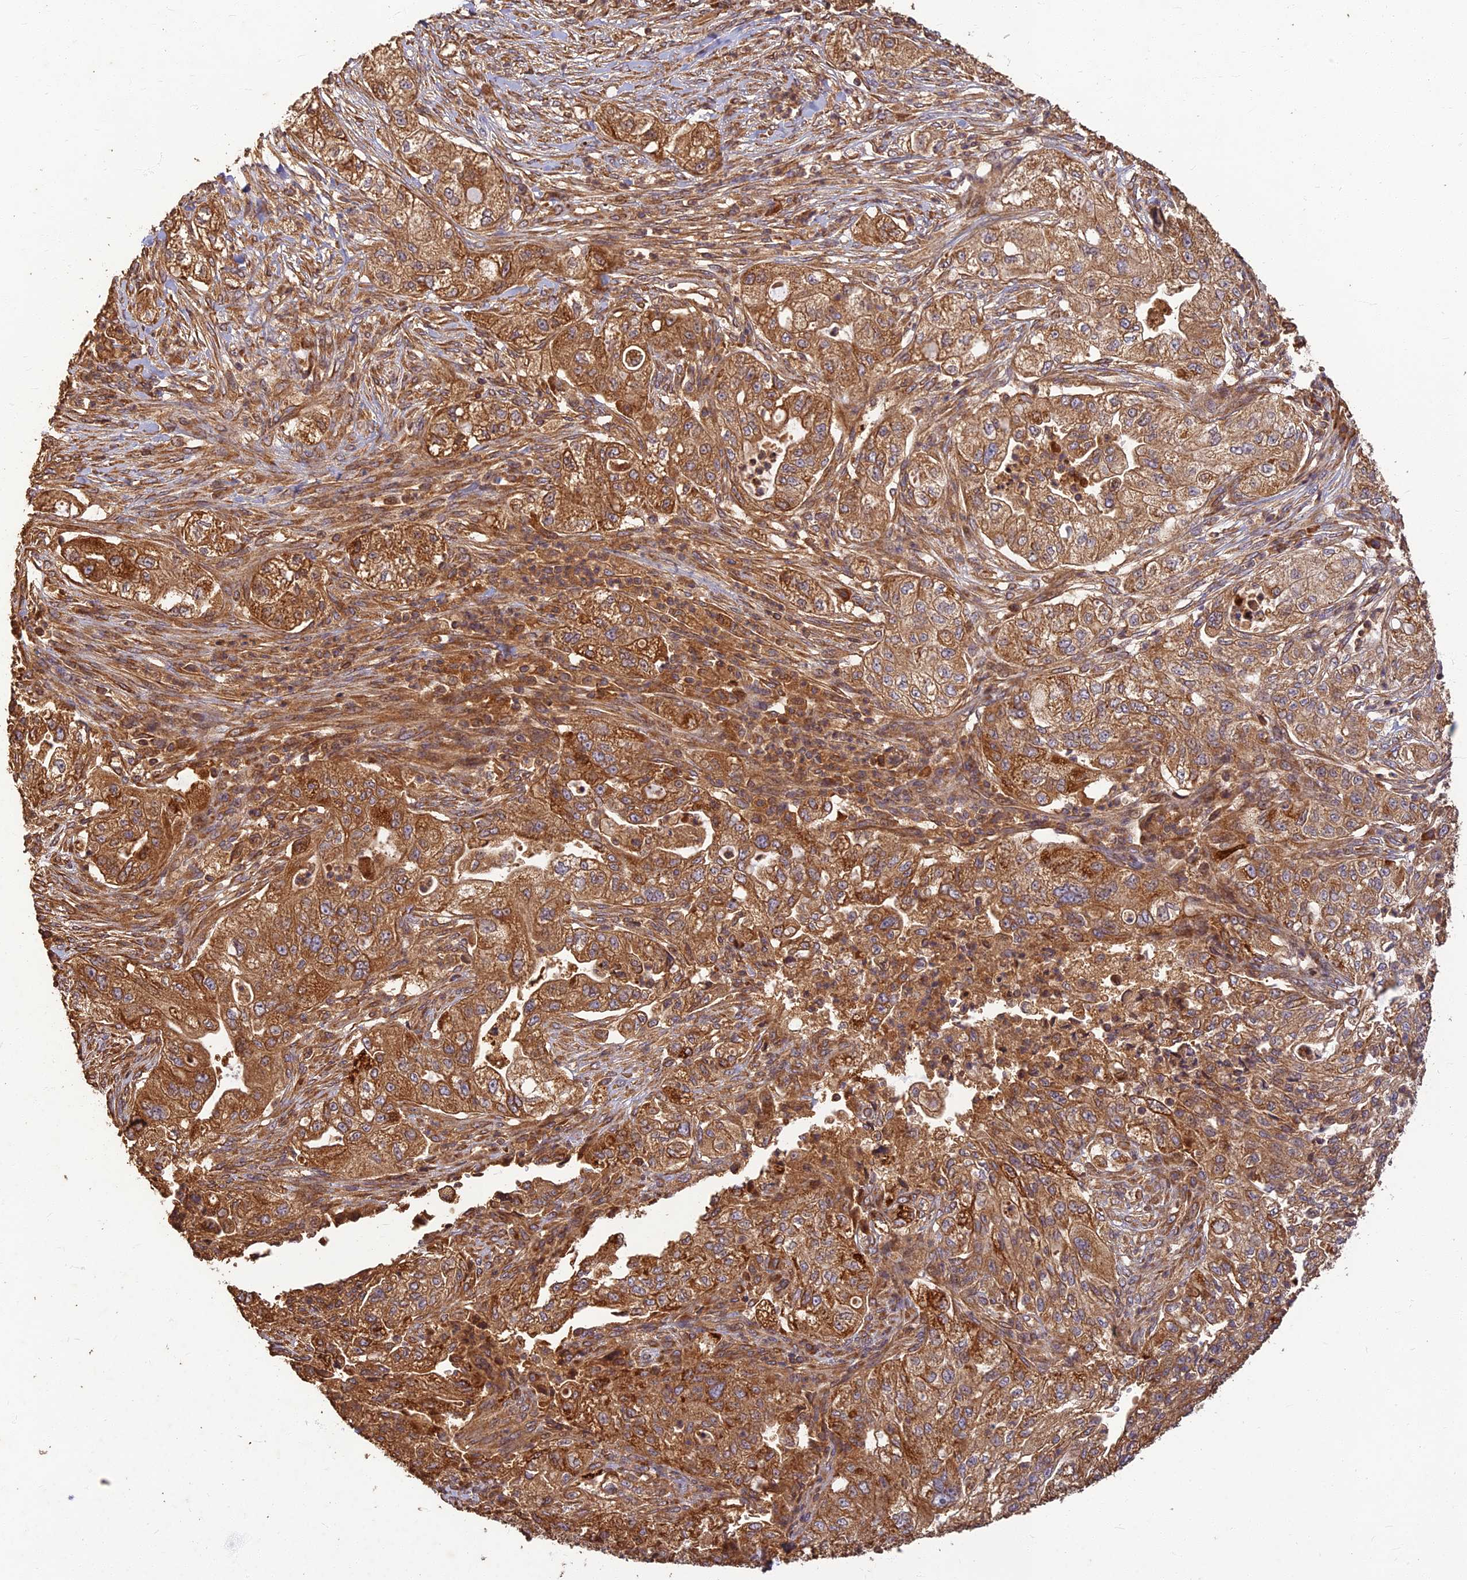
{"staining": {"intensity": "strong", "quantity": ">75%", "location": "cytoplasmic/membranous"}, "tissue": "pancreatic cancer", "cell_type": "Tumor cells", "image_type": "cancer", "snomed": [{"axis": "morphology", "description": "Adenocarcinoma, NOS"}, {"axis": "topography", "description": "Pancreas"}], "caption": "IHC (DAB (3,3'-diaminobenzidine)) staining of adenocarcinoma (pancreatic) shows strong cytoplasmic/membranous protein positivity in about >75% of tumor cells. (IHC, brightfield microscopy, high magnification).", "gene": "CORO1C", "patient": {"sex": "female", "age": 78}}